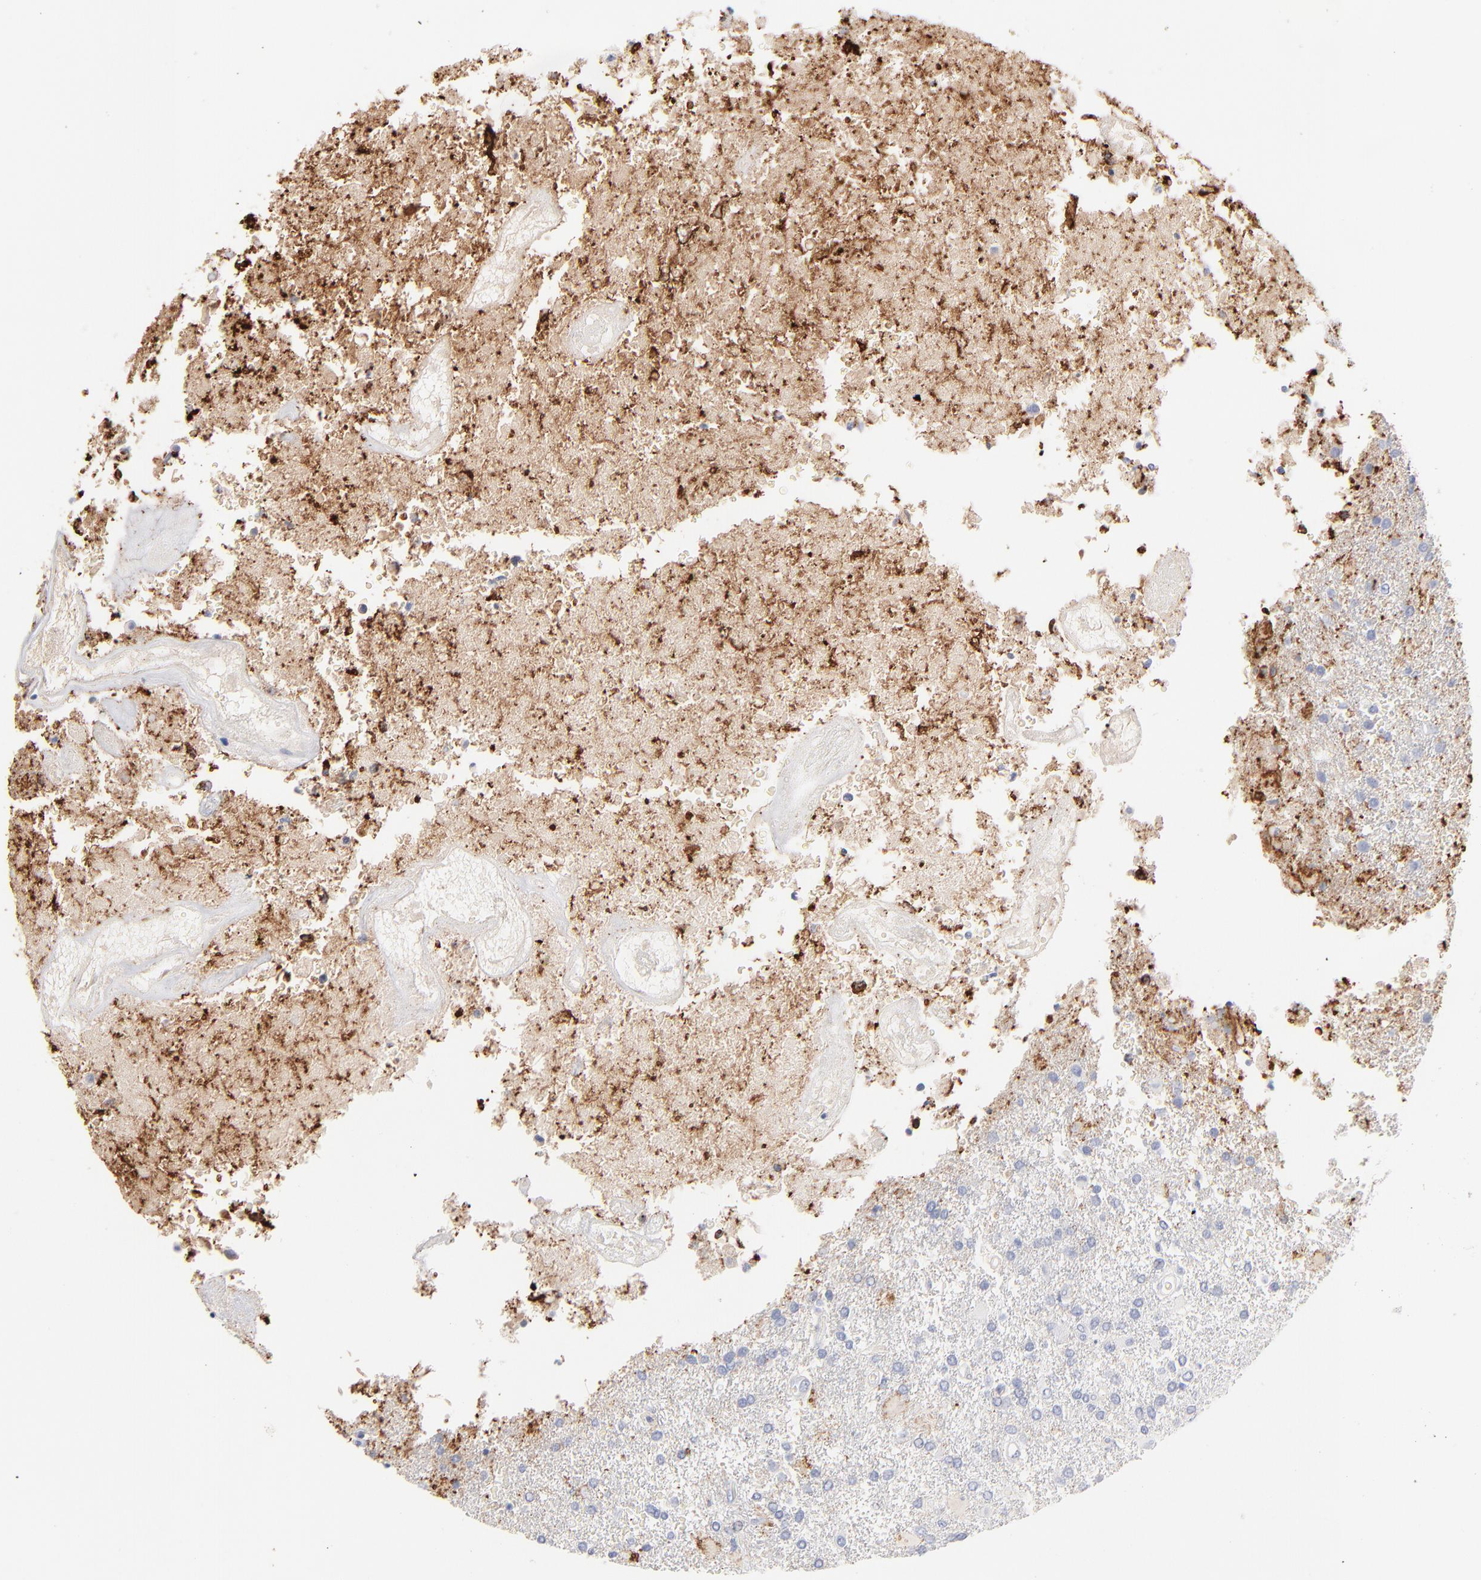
{"staining": {"intensity": "negative", "quantity": "none", "location": "none"}, "tissue": "glioma", "cell_type": "Tumor cells", "image_type": "cancer", "snomed": [{"axis": "morphology", "description": "Glioma, malignant, High grade"}, {"axis": "topography", "description": "Cerebral cortex"}], "caption": "The histopathology image exhibits no staining of tumor cells in malignant glioma (high-grade). (Brightfield microscopy of DAB immunohistochemistry at high magnification).", "gene": "APOH", "patient": {"sex": "male", "age": 79}}